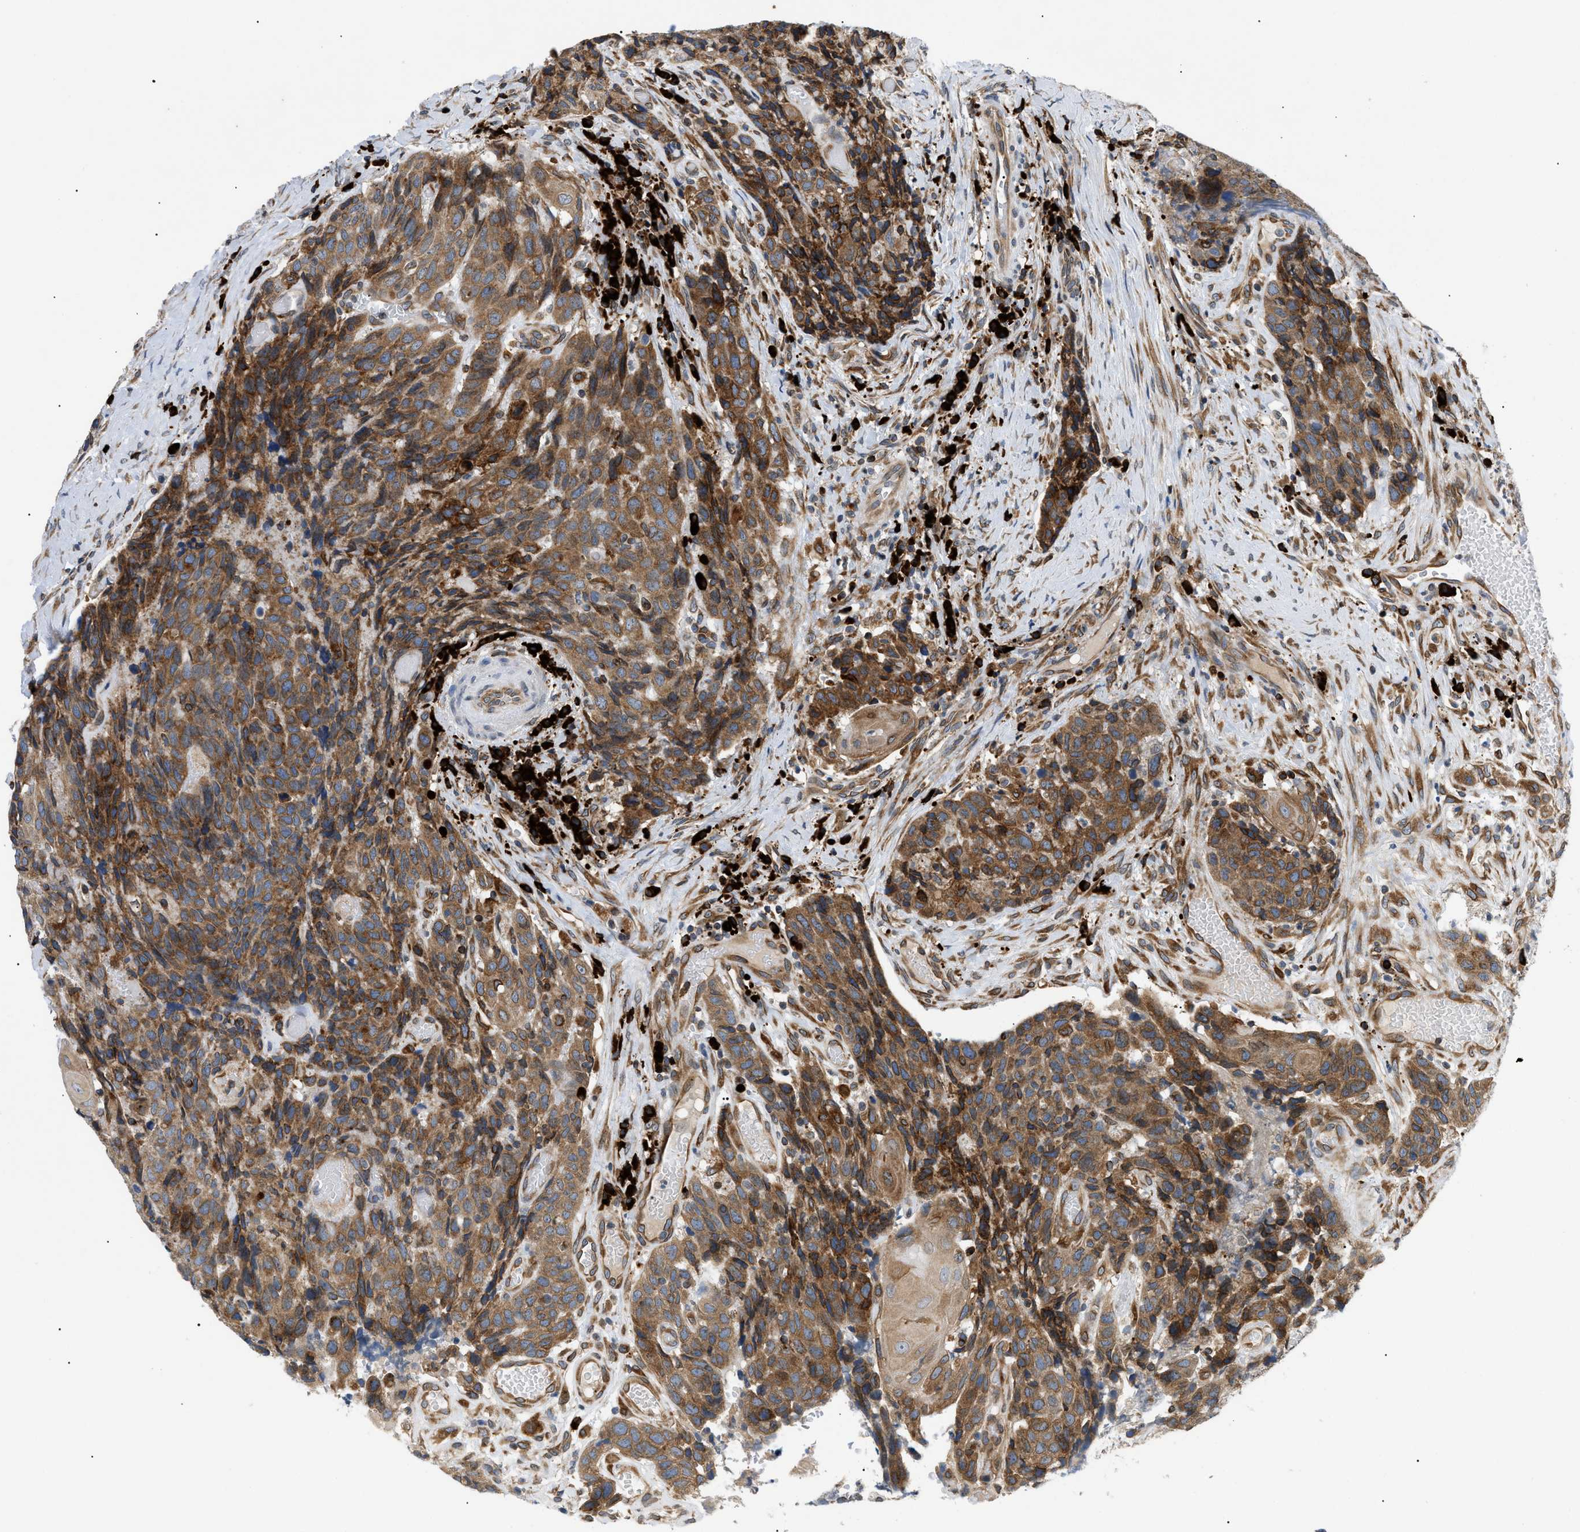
{"staining": {"intensity": "moderate", "quantity": ">75%", "location": "cytoplasmic/membranous"}, "tissue": "head and neck cancer", "cell_type": "Tumor cells", "image_type": "cancer", "snomed": [{"axis": "morphology", "description": "Squamous cell carcinoma, NOS"}, {"axis": "topography", "description": "Head-Neck"}], "caption": "A medium amount of moderate cytoplasmic/membranous expression is seen in approximately >75% of tumor cells in squamous cell carcinoma (head and neck) tissue.", "gene": "DERL1", "patient": {"sex": "male", "age": 66}}